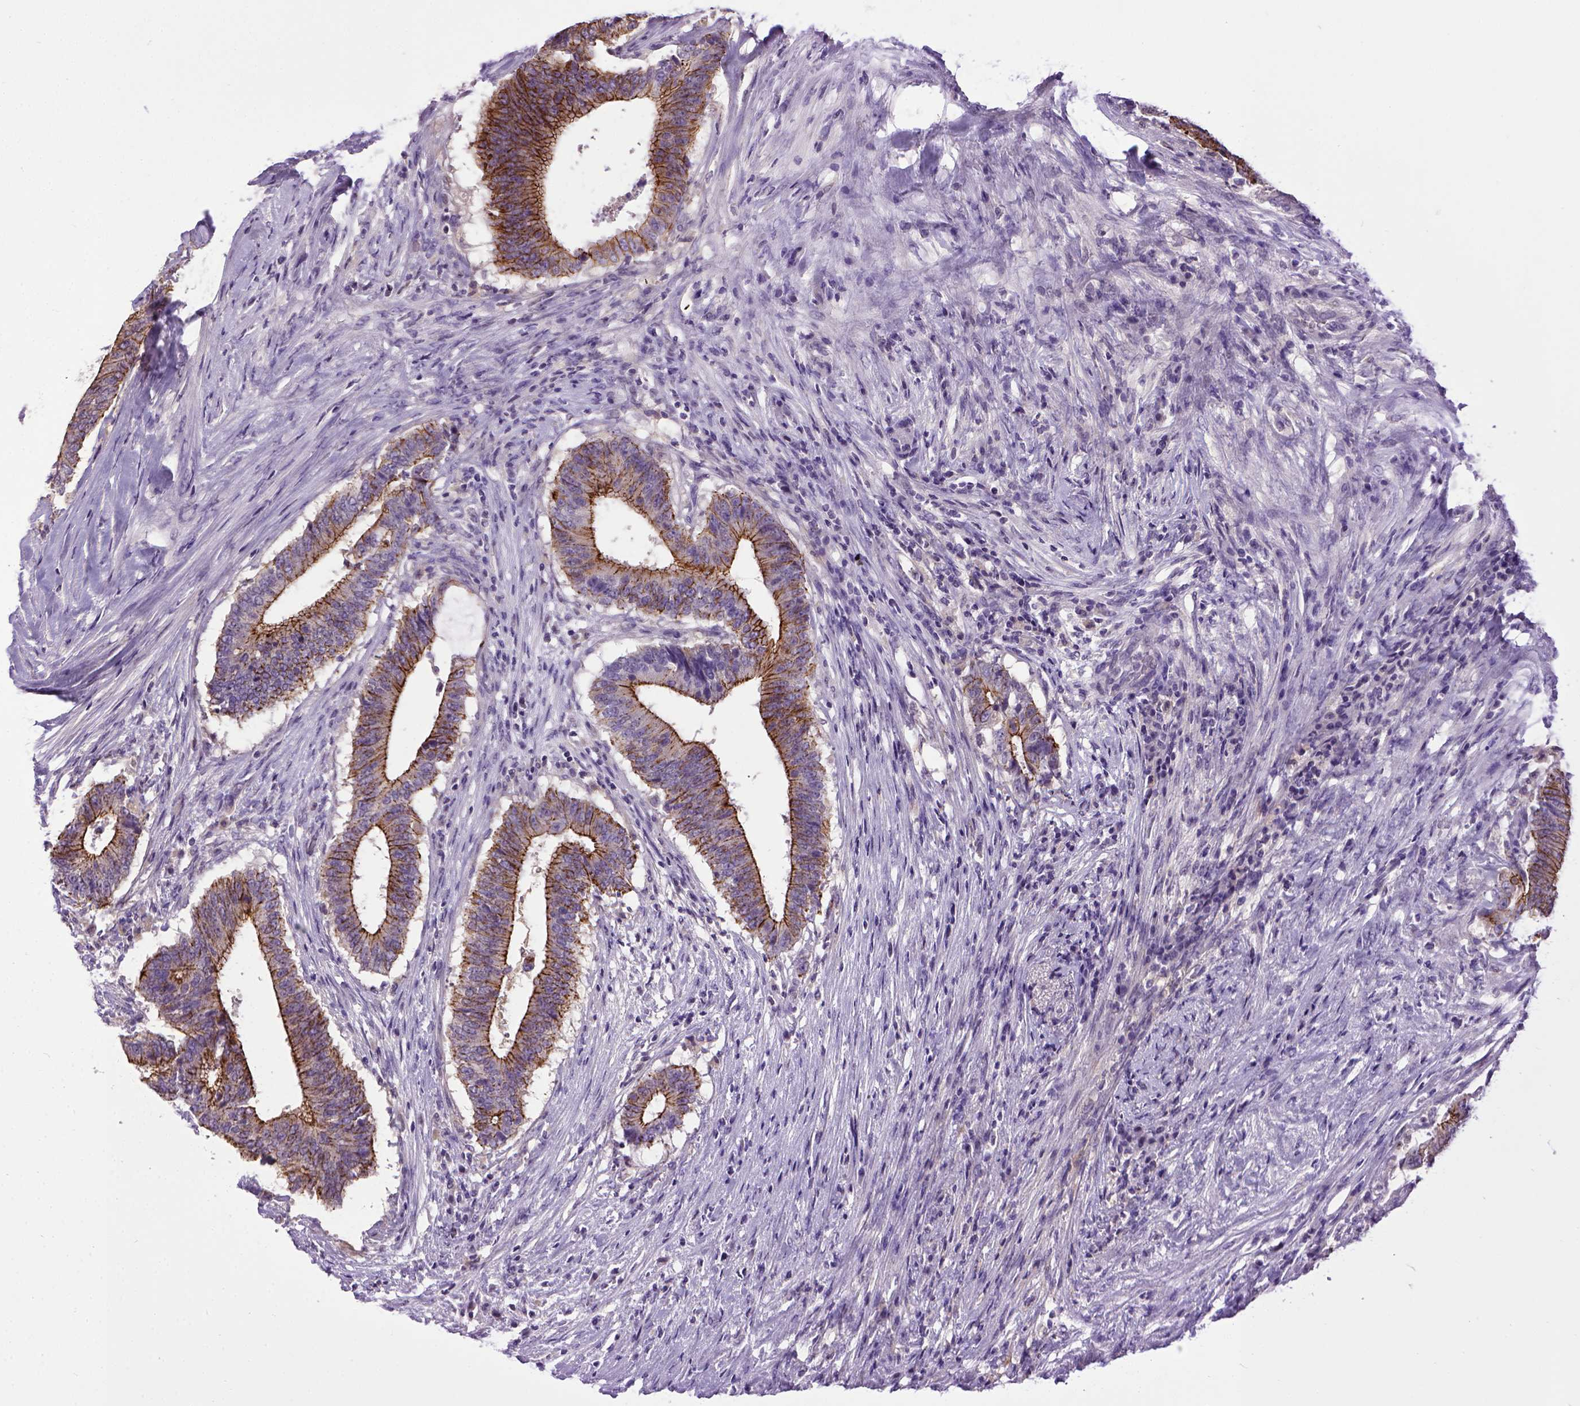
{"staining": {"intensity": "strong", "quantity": ">75%", "location": "cytoplasmic/membranous"}, "tissue": "colorectal cancer", "cell_type": "Tumor cells", "image_type": "cancer", "snomed": [{"axis": "morphology", "description": "Adenocarcinoma, NOS"}, {"axis": "topography", "description": "Colon"}], "caption": "About >75% of tumor cells in human colorectal adenocarcinoma reveal strong cytoplasmic/membranous protein staining as visualized by brown immunohistochemical staining.", "gene": "CDH1", "patient": {"sex": "female", "age": 43}}